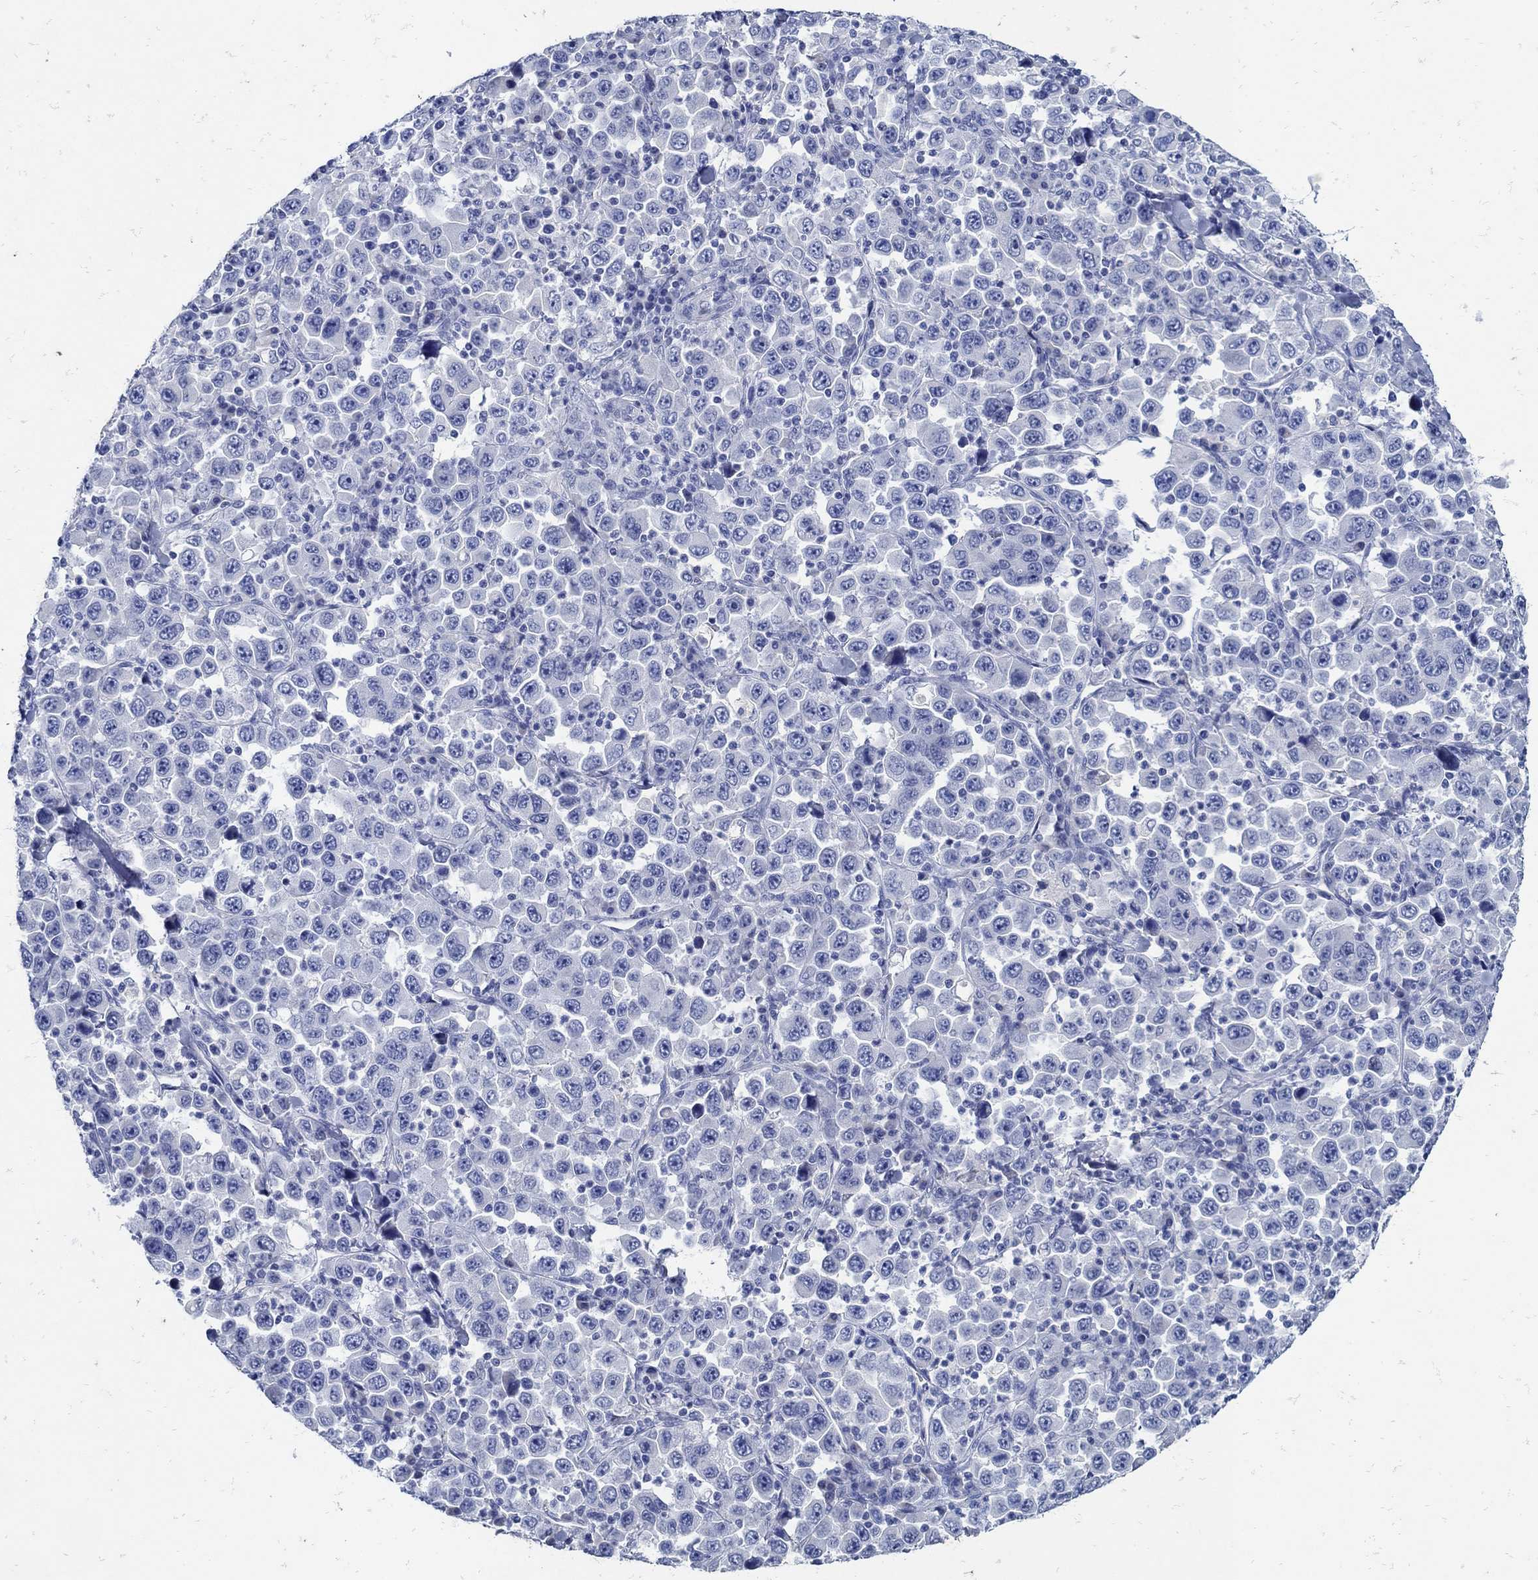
{"staining": {"intensity": "negative", "quantity": "none", "location": "none"}, "tissue": "stomach cancer", "cell_type": "Tumor cells", "image_type": "cancer", "snomed": [{"axis": "morphology", "description": "Normal tissue, NOS"}, {"axis": "morphology", "description": "Adenocarcinoma, NOS"}, {"axis": "topography", "description": "Stomach, upper"}, {"axis": "topography", "description": "Stomach"}], "caption": "IHC of human stomach cancer displays no expression in tumor cells.", "gene": "NOS1", "patient": {"sex": "male", "age": 59}}